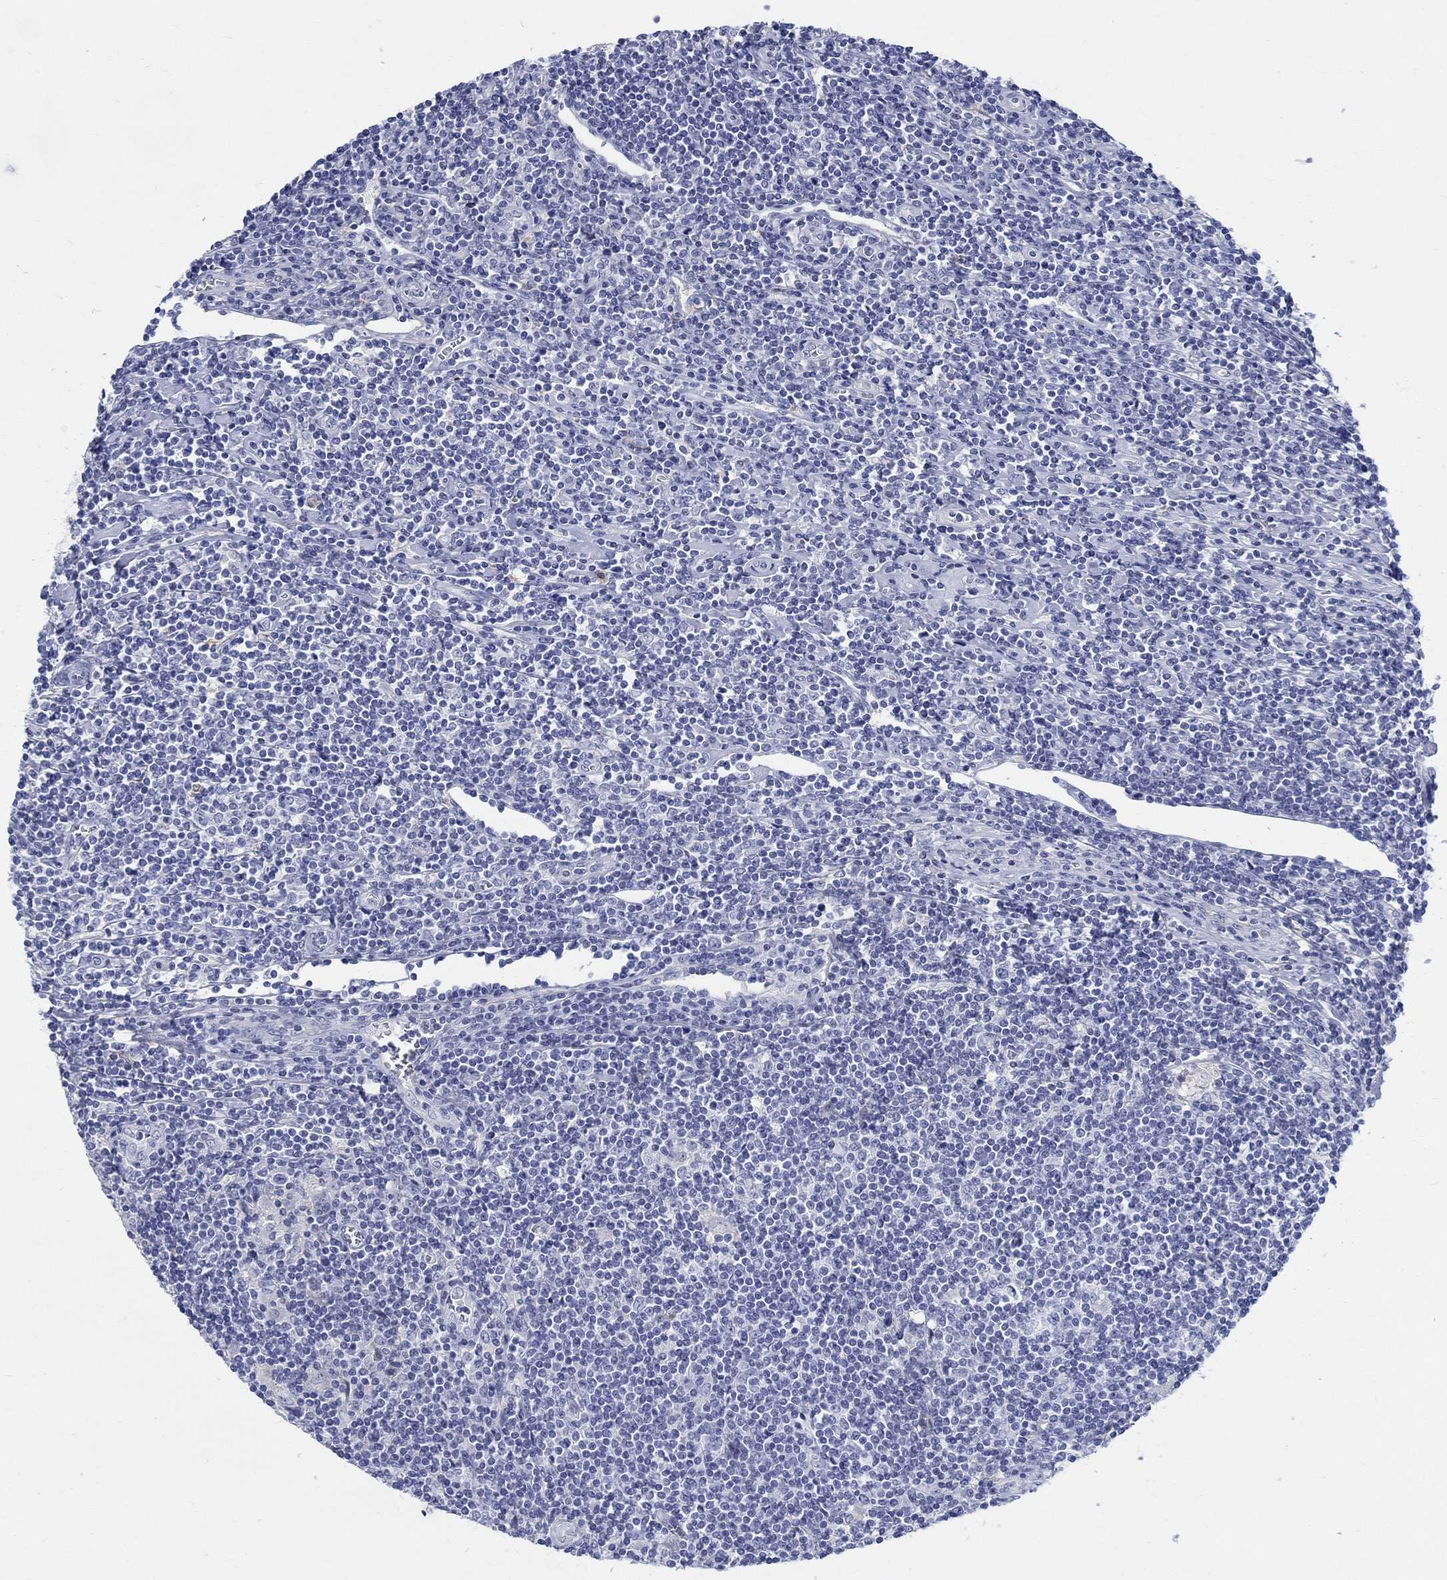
{"staining": {"intensity": "negative", "quantity": "none", "location": "none"}, "tissue": "lymphoma", "cell_type": "Tumor cells", "image_type": "cancer", "snomed": [{"axis": "morphology", "description": "Hodgkin's disease, NOS"}, {"axis": "topography", "description": "Lymph node"}], "caption": "A histopathology image of Hodgkin's disease stained for a protein shows no brown staining in tumor cells.", "gene": "SOX2", "patient": {"sex": "male", "age": 40}}